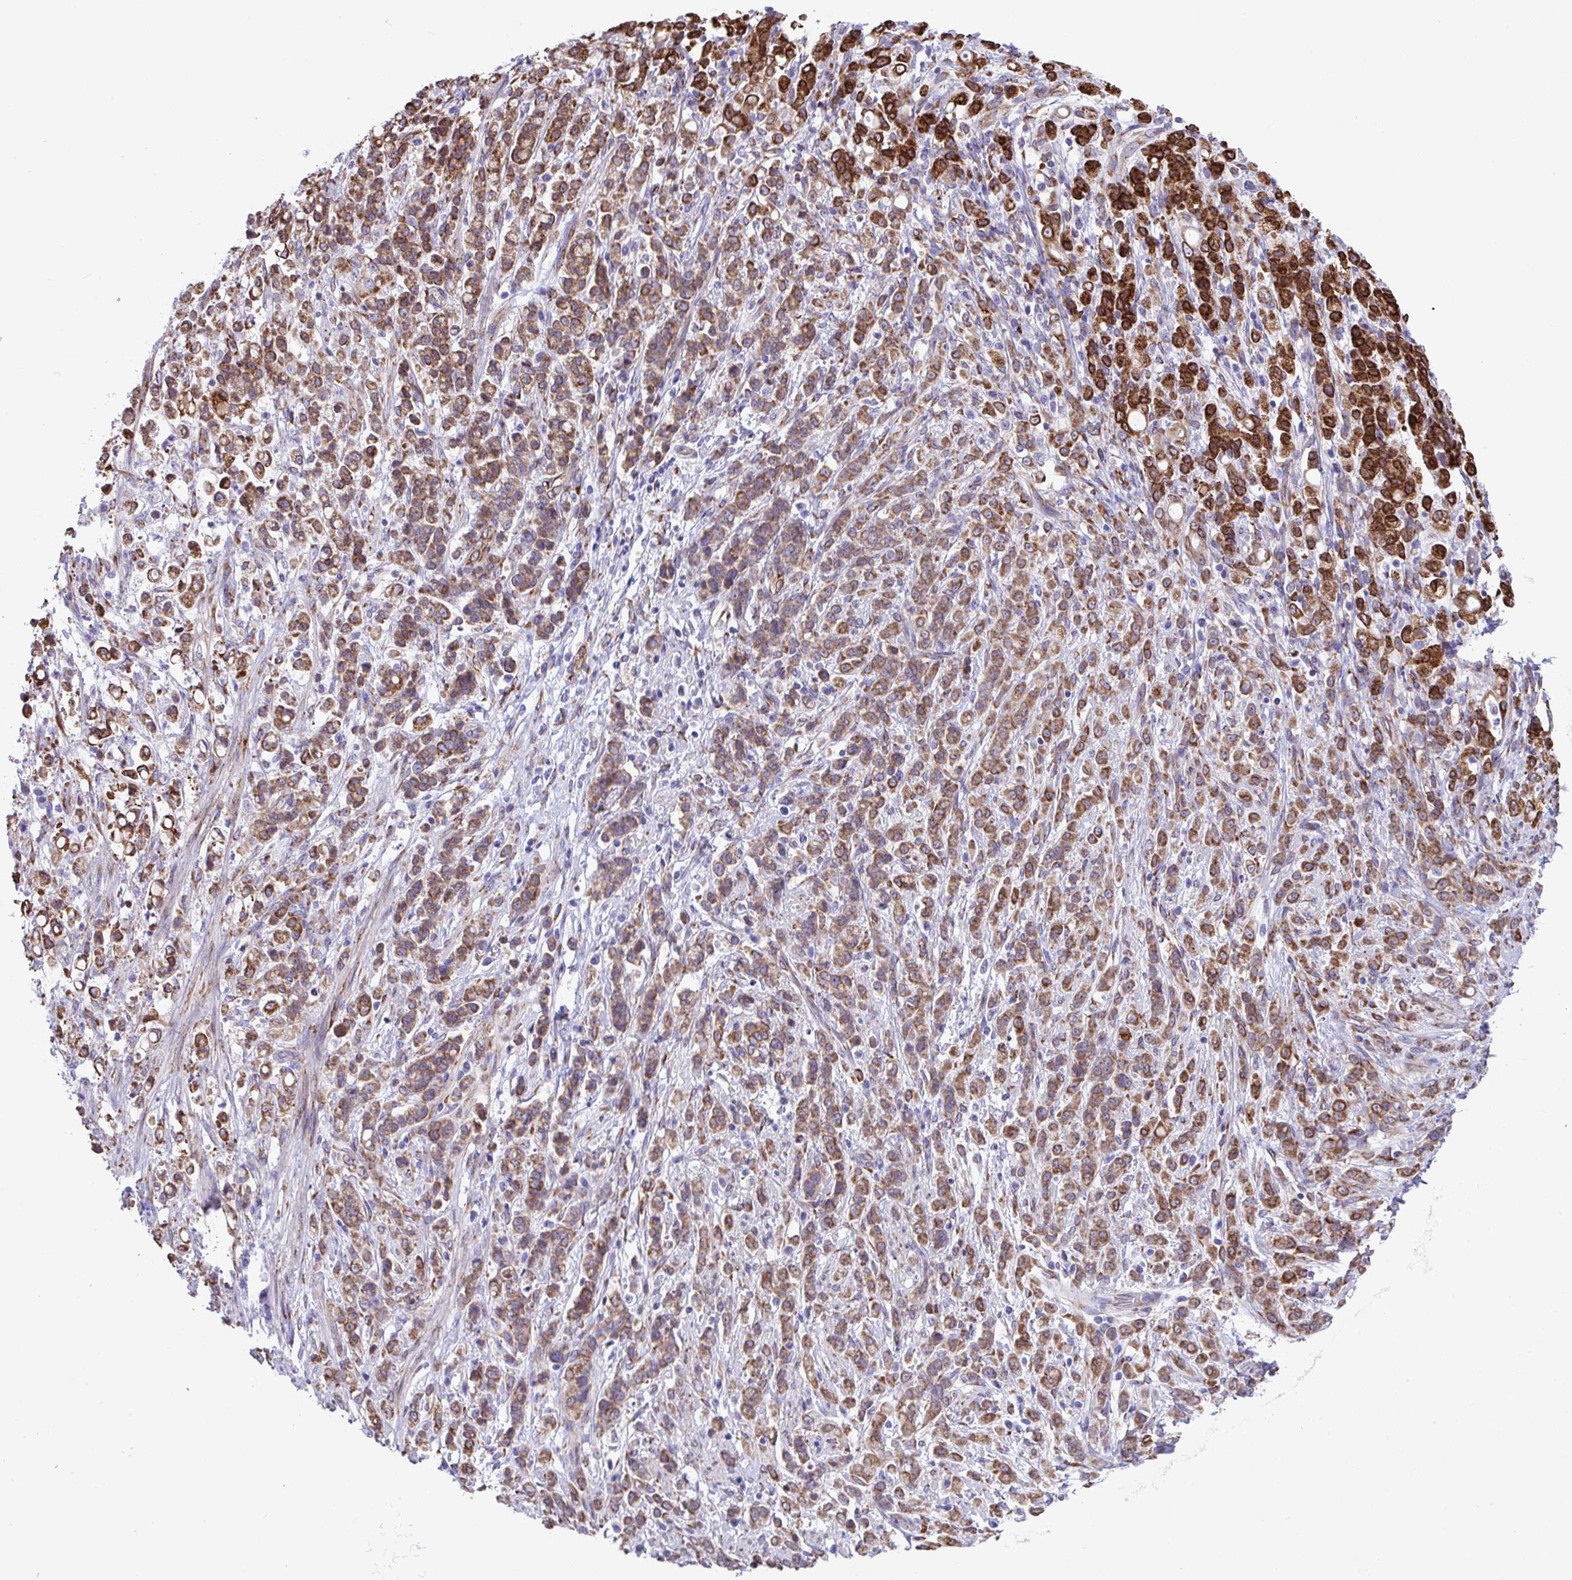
{"staining": {"intensity": "moderate", "quantity": ">75%", "location": "cytoplasmic/membranous"}, "tissue": "stomach cancer", "cell_type": "Tumor cells", "image_type": "cancer", "snomed": [{"axis": "morphology", "description": "Adenocarcinoma, NOS"}, {"axis": "topography", "description": "Stomach"}], "caption": "Brown immunohistochemical staining in human stomach adenocarcinoma displays moderate cytoplasmic/membranous staining in approximately >75% of tumor cells.", "gene": "ASPH", "patient": {"sex": "female", "age": 60}}